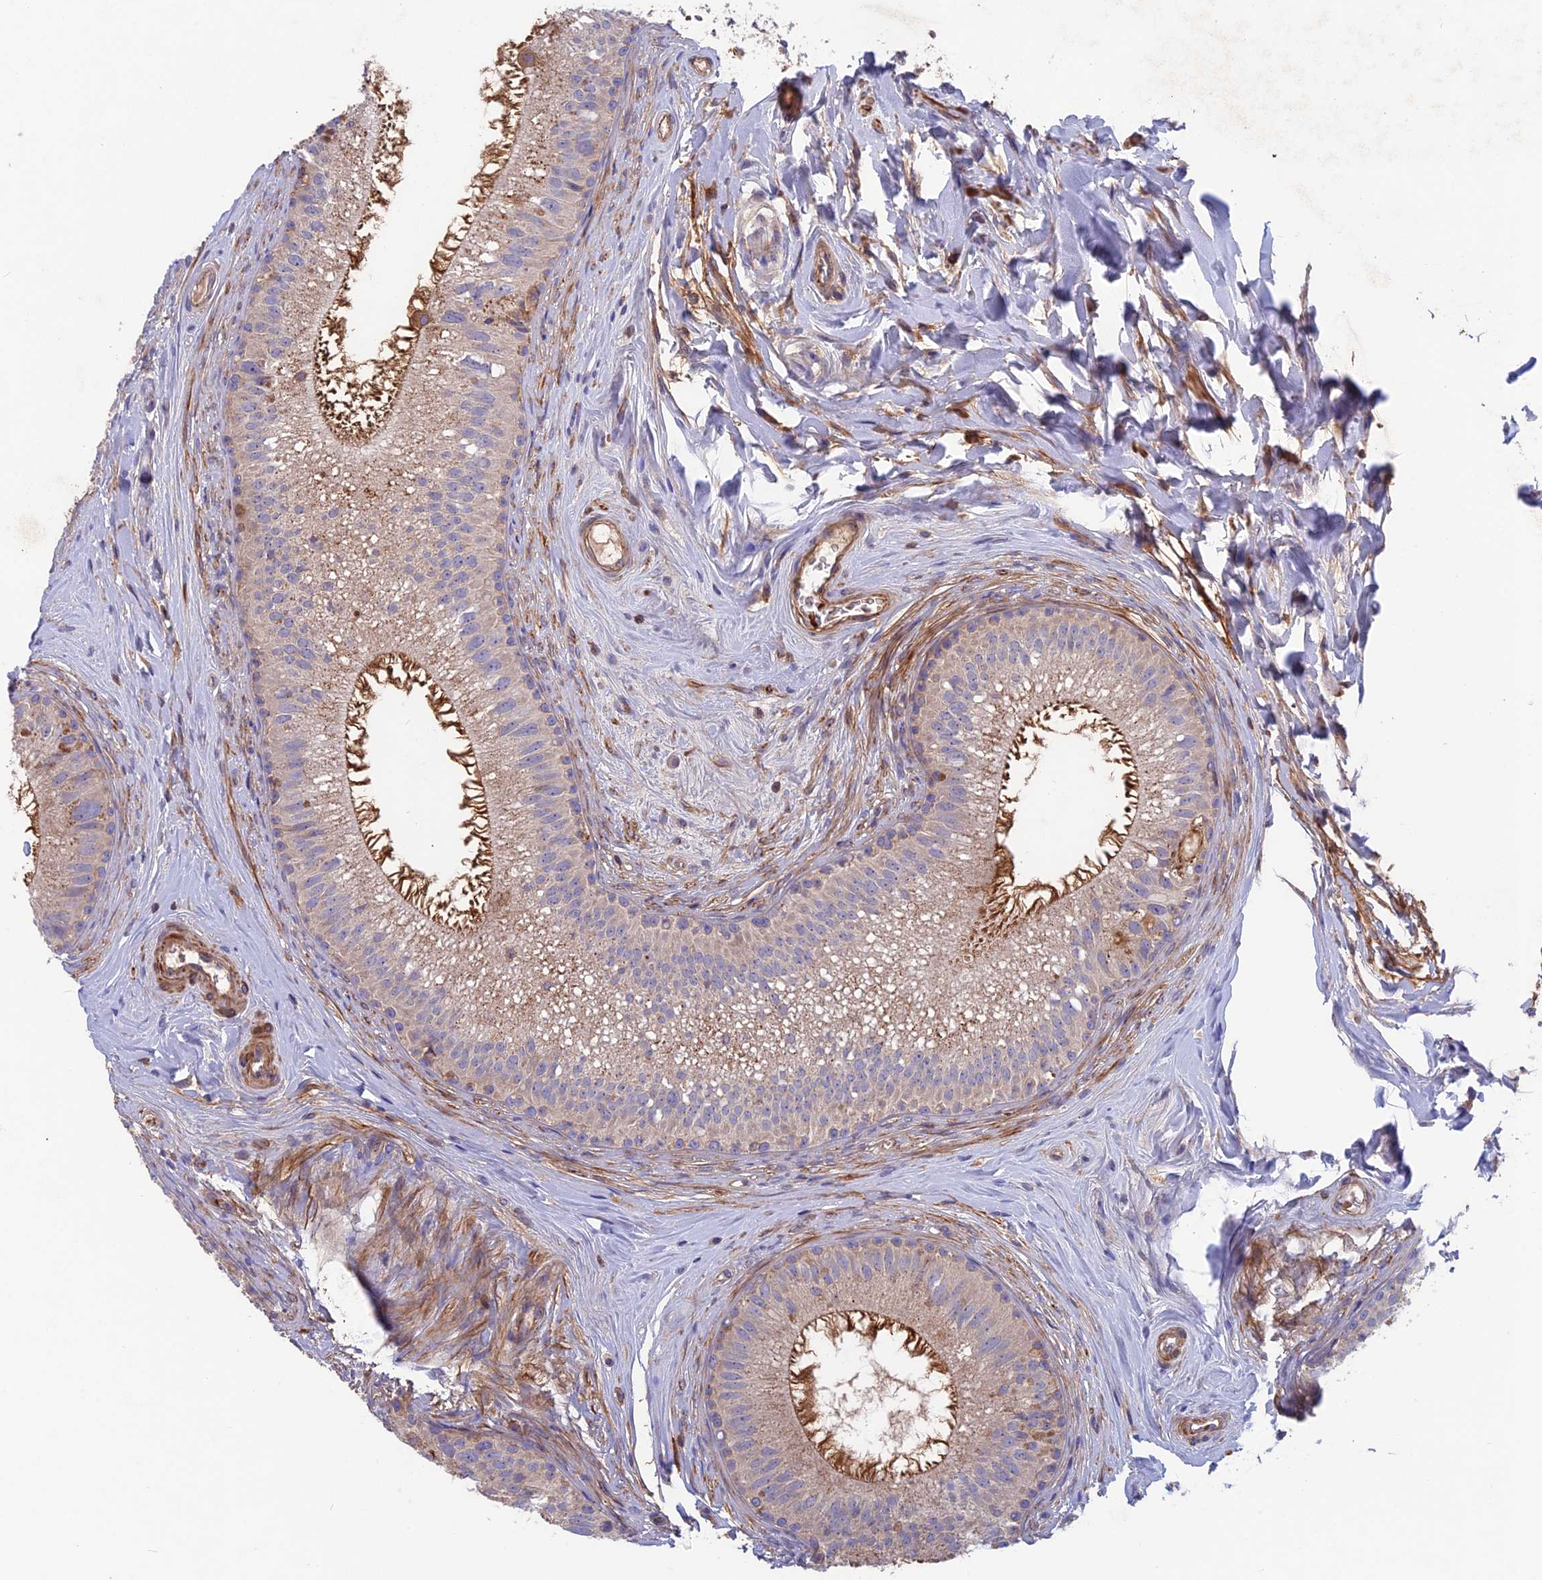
{"staining": {"intensity": "strong", "quantity": "25%-75%", "location": "cytoplasmic/membranous"}, "tissue": "epididymis", "cell_type": "Glandular cells", "image_type": "normal", "snomed": [{"axis": "morphology", "description": "Normal tissue, NOS"}, {"axis": "topography", "description": "Epididymis"}], "caption": "Epididymis stained for a protein reveals strong cytoplasmic/membranous positivity in glandular cells. (brown staining indicates protein expression, while blue staining denotes nuclei).", "gene": "CPNE7", "patient": {"sex": "male", "age": 33}}